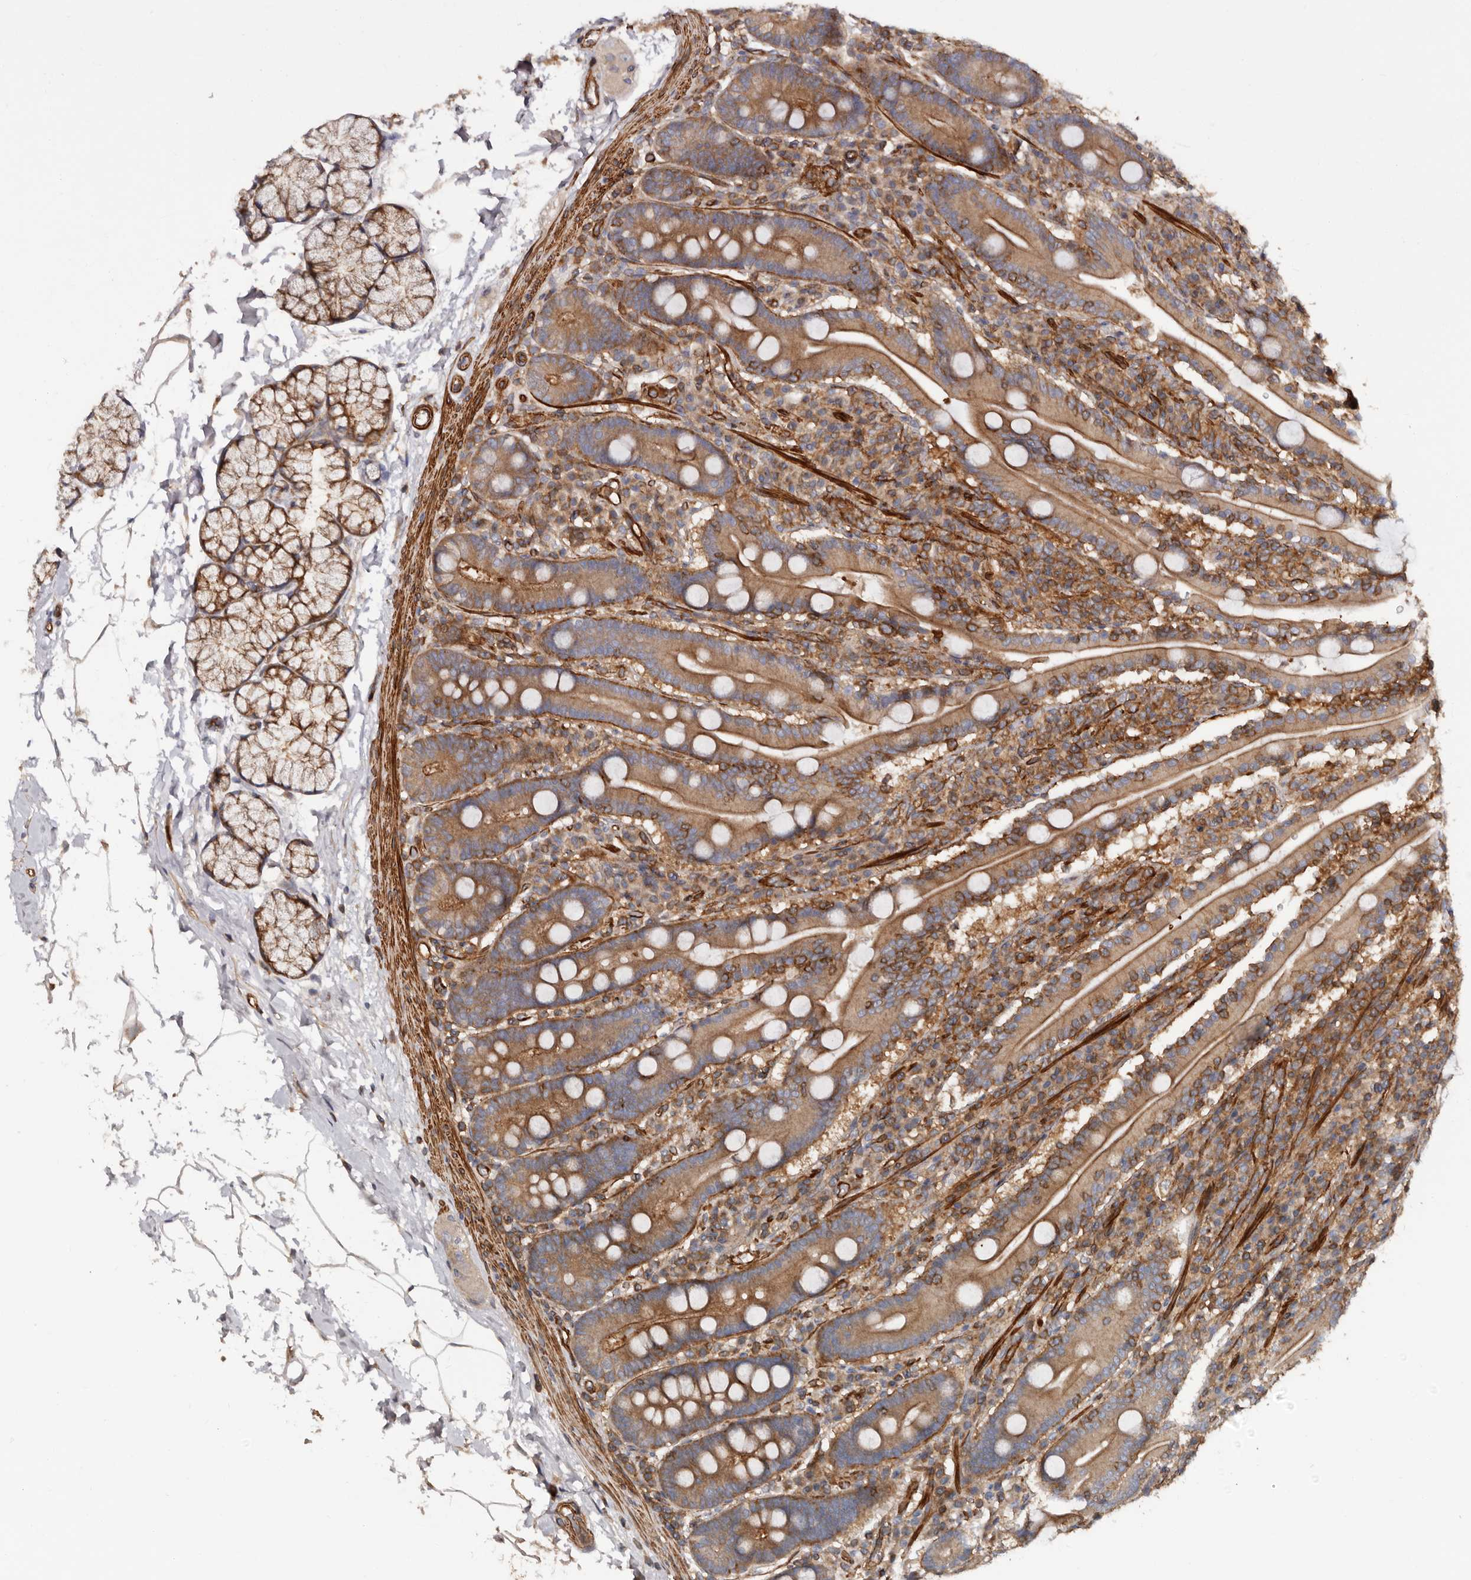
{"staining": {"intensity": "moderate", "quantity": ">75%", "location": "cytoplasmic/membranous"}, "tissue": "duodenum", "cell_type": "Glandular cells", "image_type": "normal", "snomed": [{"axis": "morphology", "description": "Normal tissue, NOS"}, {"axis": "topography", "description": "Duodenum"}], "caption": "IHC staining of benign duodenum, which reveals medium levels of moderate cytoplasmic/membranous positivity in approximately >75% of glandular cells indicating moderate cytoplasmic/membranous protein staining. The staining was performed using DAB (3,3'-diaminobenzidine) (brown) for protein detection and nuclei were counterstained in hematoxylin (blue).", "gene": "TMC7", "patient": {"sex": "male", "age": 35}}